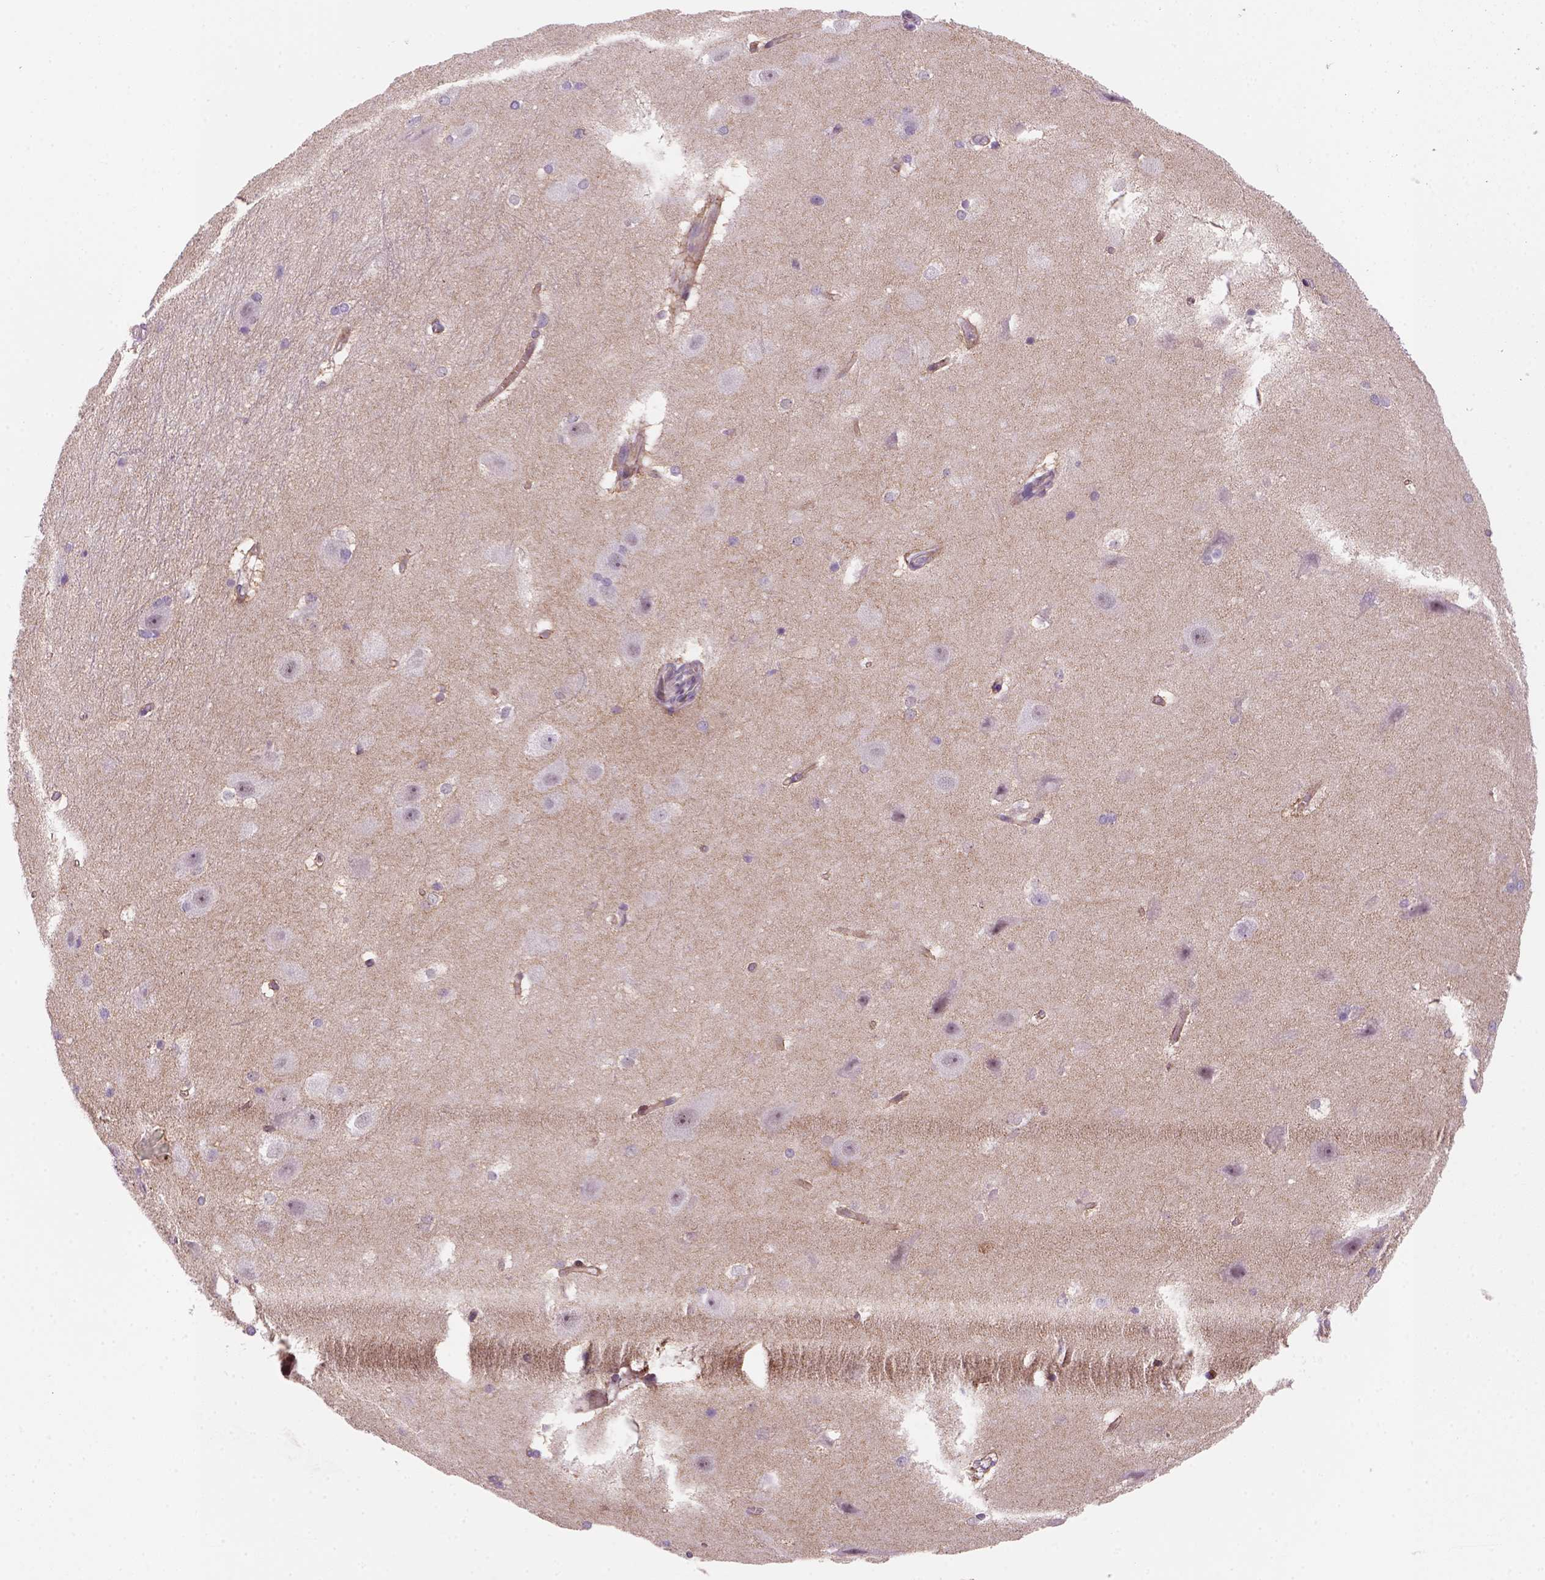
{"staining": {"intensity": "negative", "quantity": "none", "location": "none"}, "tissue": "hippocampus", "cell_type": "Glial cells", "image_type": "normal", "snomed": [{"axis": "morphology", "description": "Normal tissue, NOS"}, {"axis": "topography", "description": "Cerebral cortex"}, {"axis": "topography", "description": "Hippocampus"}], "caption": "Immunohistochemistry of unremarkable hippocampus shows no expression in glial cells. (DAB (3,3'-diaminobenzidine) immunohistochemistry visualized using brightfield microscopy, high magnification).", "gene": "VSTM5", "patient": {"sex": "female", "age": 19}}